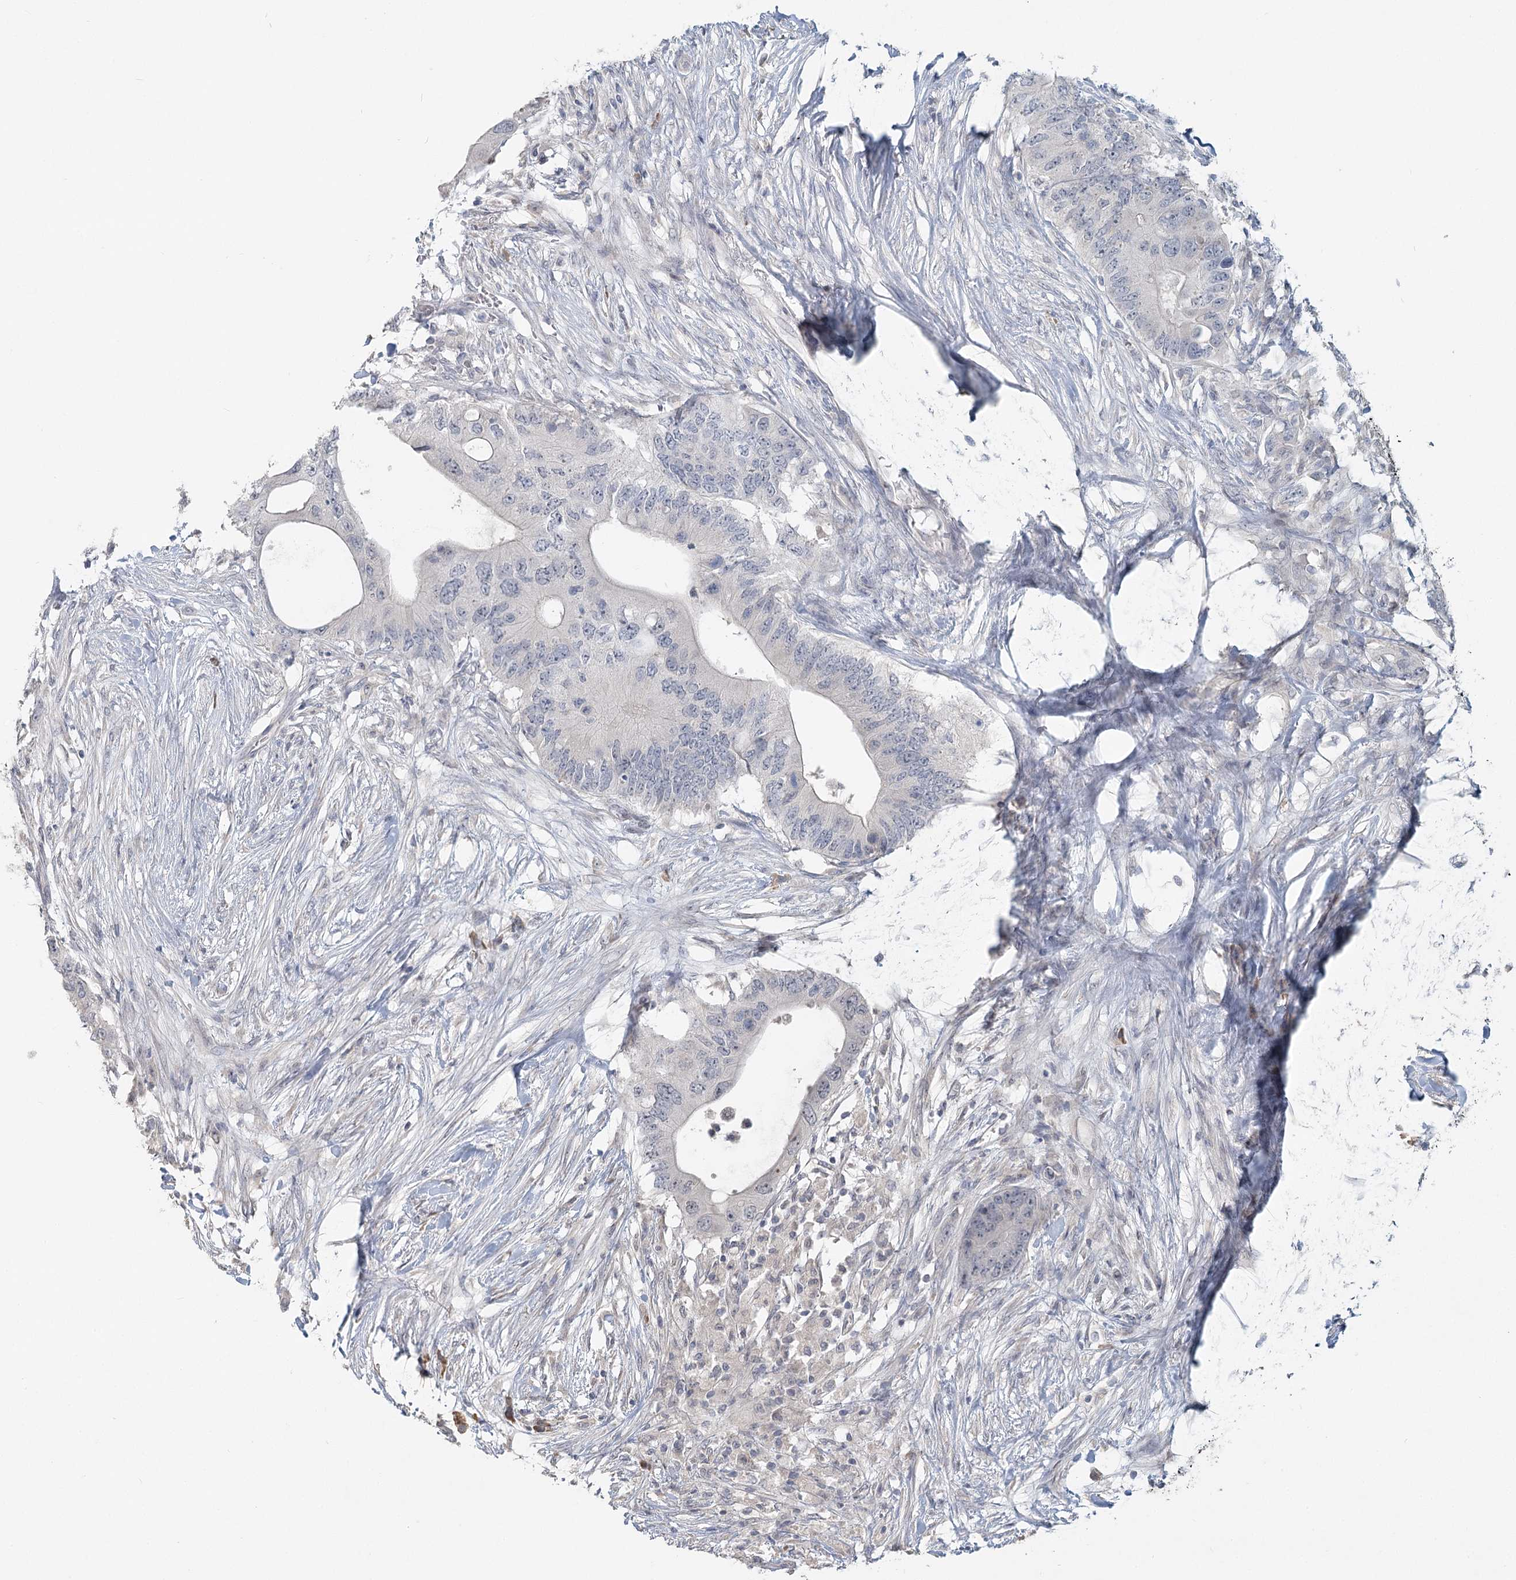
{"staining": {"intensity": "negative", "quantity": "none", "location": "none"}, "tissue": "colorectal cancer", "cell_type": "Tumor cells", "image_type": "cancer", "snomed": [{"axis": "morphology", "description": "Adenocarcinoma, NOS"}, {"axis": "topography", "description": "Colon"}], "caption": "The image reveals no significant expression in tumor cells of colorectal adenocarcinoma.", "gene": "SLC9A3", "patient": {"sex": "male", "age": 71}}